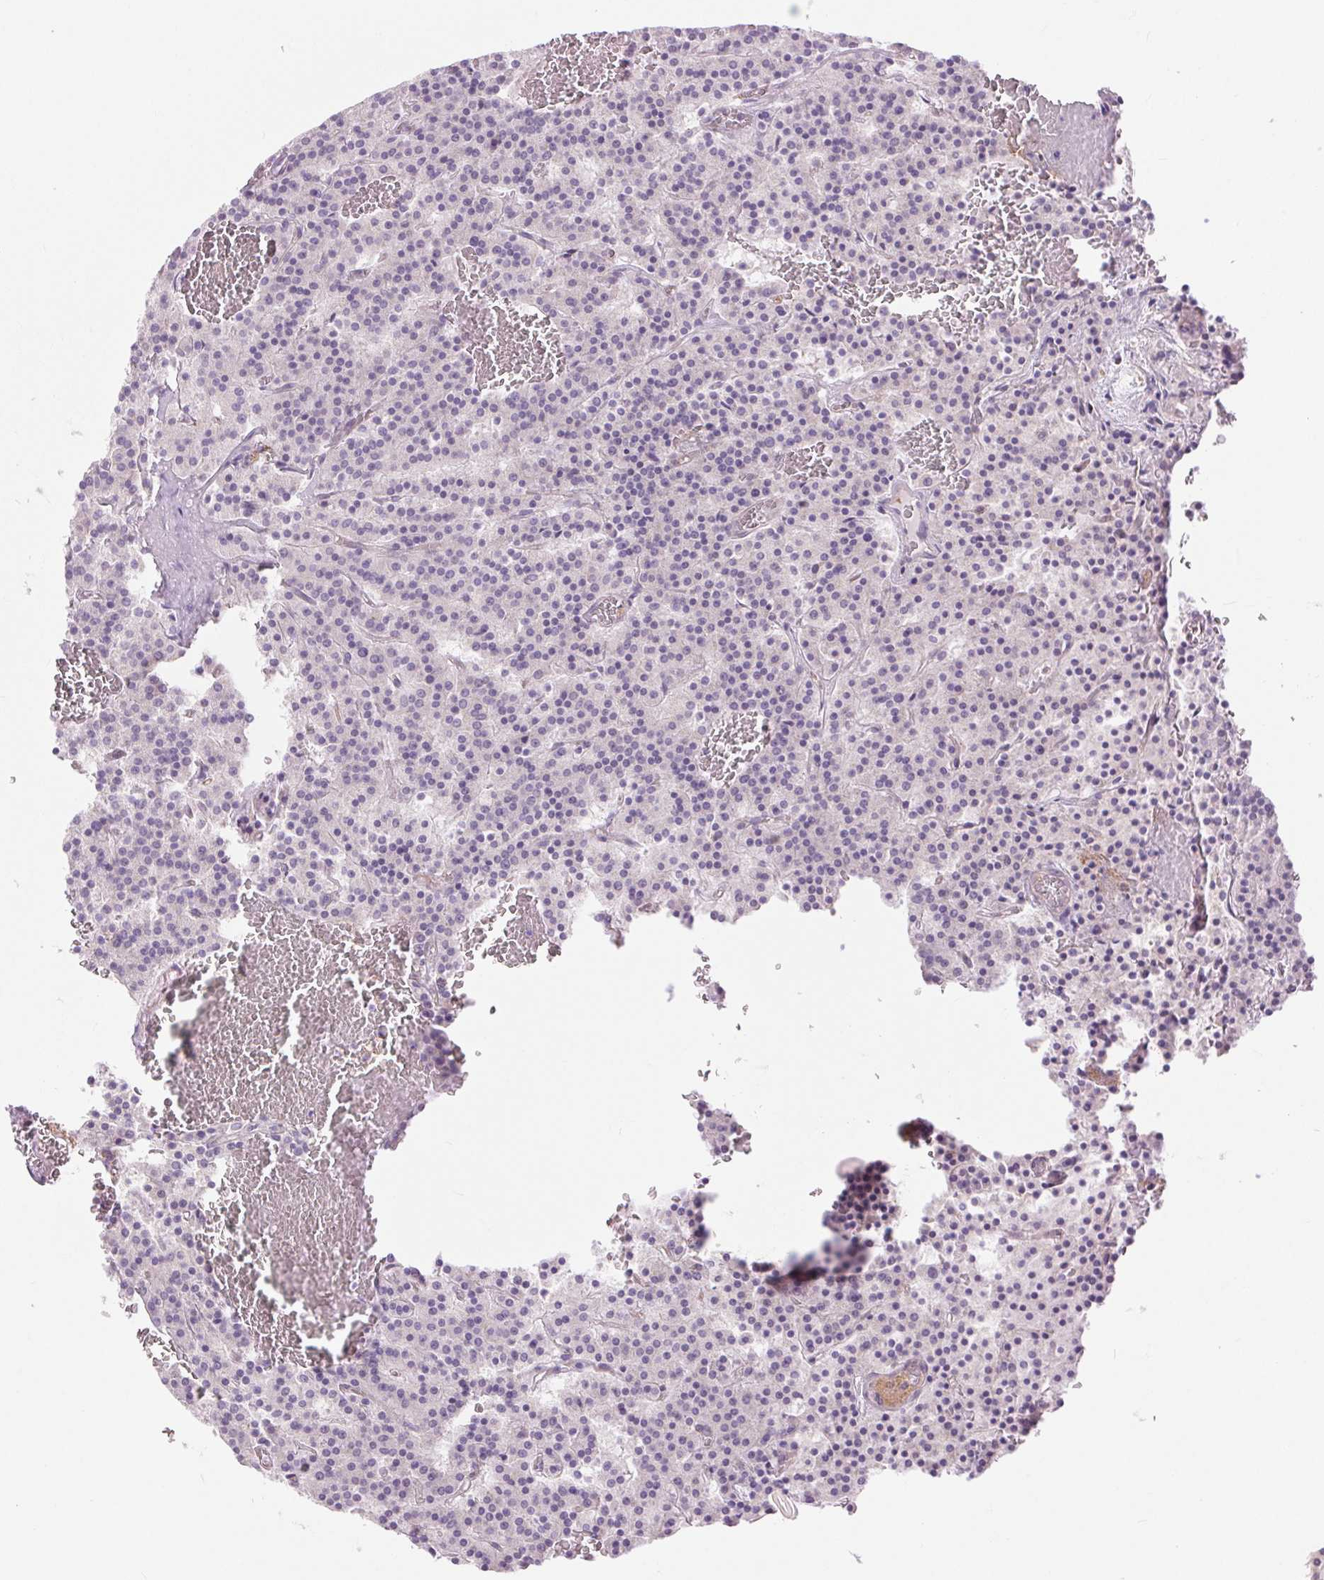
{"staining": {"intensity": "negative", "quantity": "none", "location": "none"}, "tissue": "carcinoid", "cell_type": "Tumor cells", "image_type": "cancer", "snomed": [{"axis": "morphology", "description": "Carcinoid, malignant, NOS"}, {"axis": "topography", "description": "Lung"}], "caption": "The immunohistochemistry image has no significant expression in tumor cells of carcinoid (malignant) tissue.", "gene": "CTNNA3", "patient": {"sex": "male", "age": 70}}